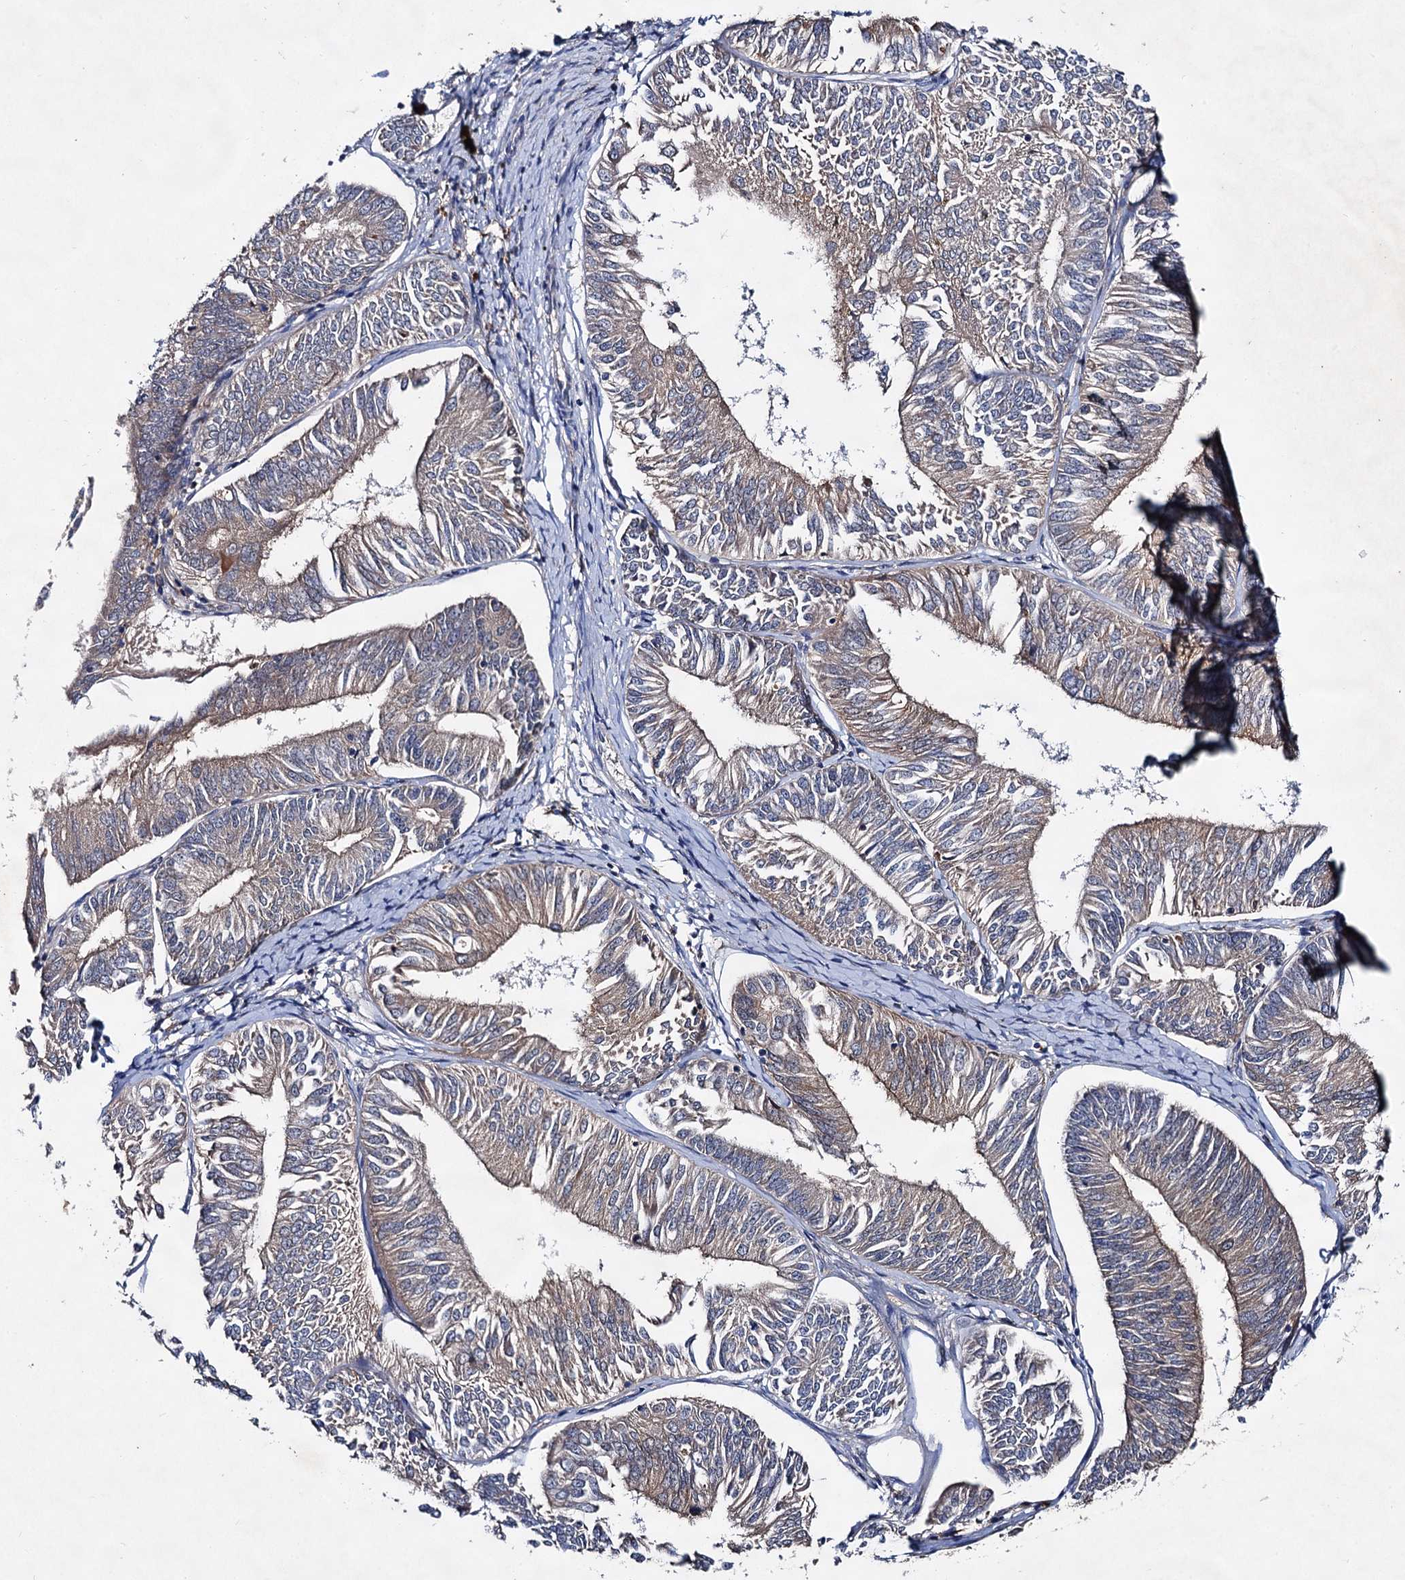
{"staining": {"intensity": "weak", "quantity": "25%-75%", "location": "cytoplasmic/membranous"}, "tissue": "endometrial cancer", "cell_type": "Tumor cells", "image_type": "cancer", "snomed": [{"axis": "morphology", "description": "Adenocarcinoma, NOS"}, {"axis": "topography", "description": "Endometrium"}], "caption": "Protein expression analysis of human endometrial cancer reveals weak cytoplasmic/membranous positivity in approximately 25%-75% of tumor cells.", "gene": "VPS29", "patient": {"sex": "female", "age": 58}}